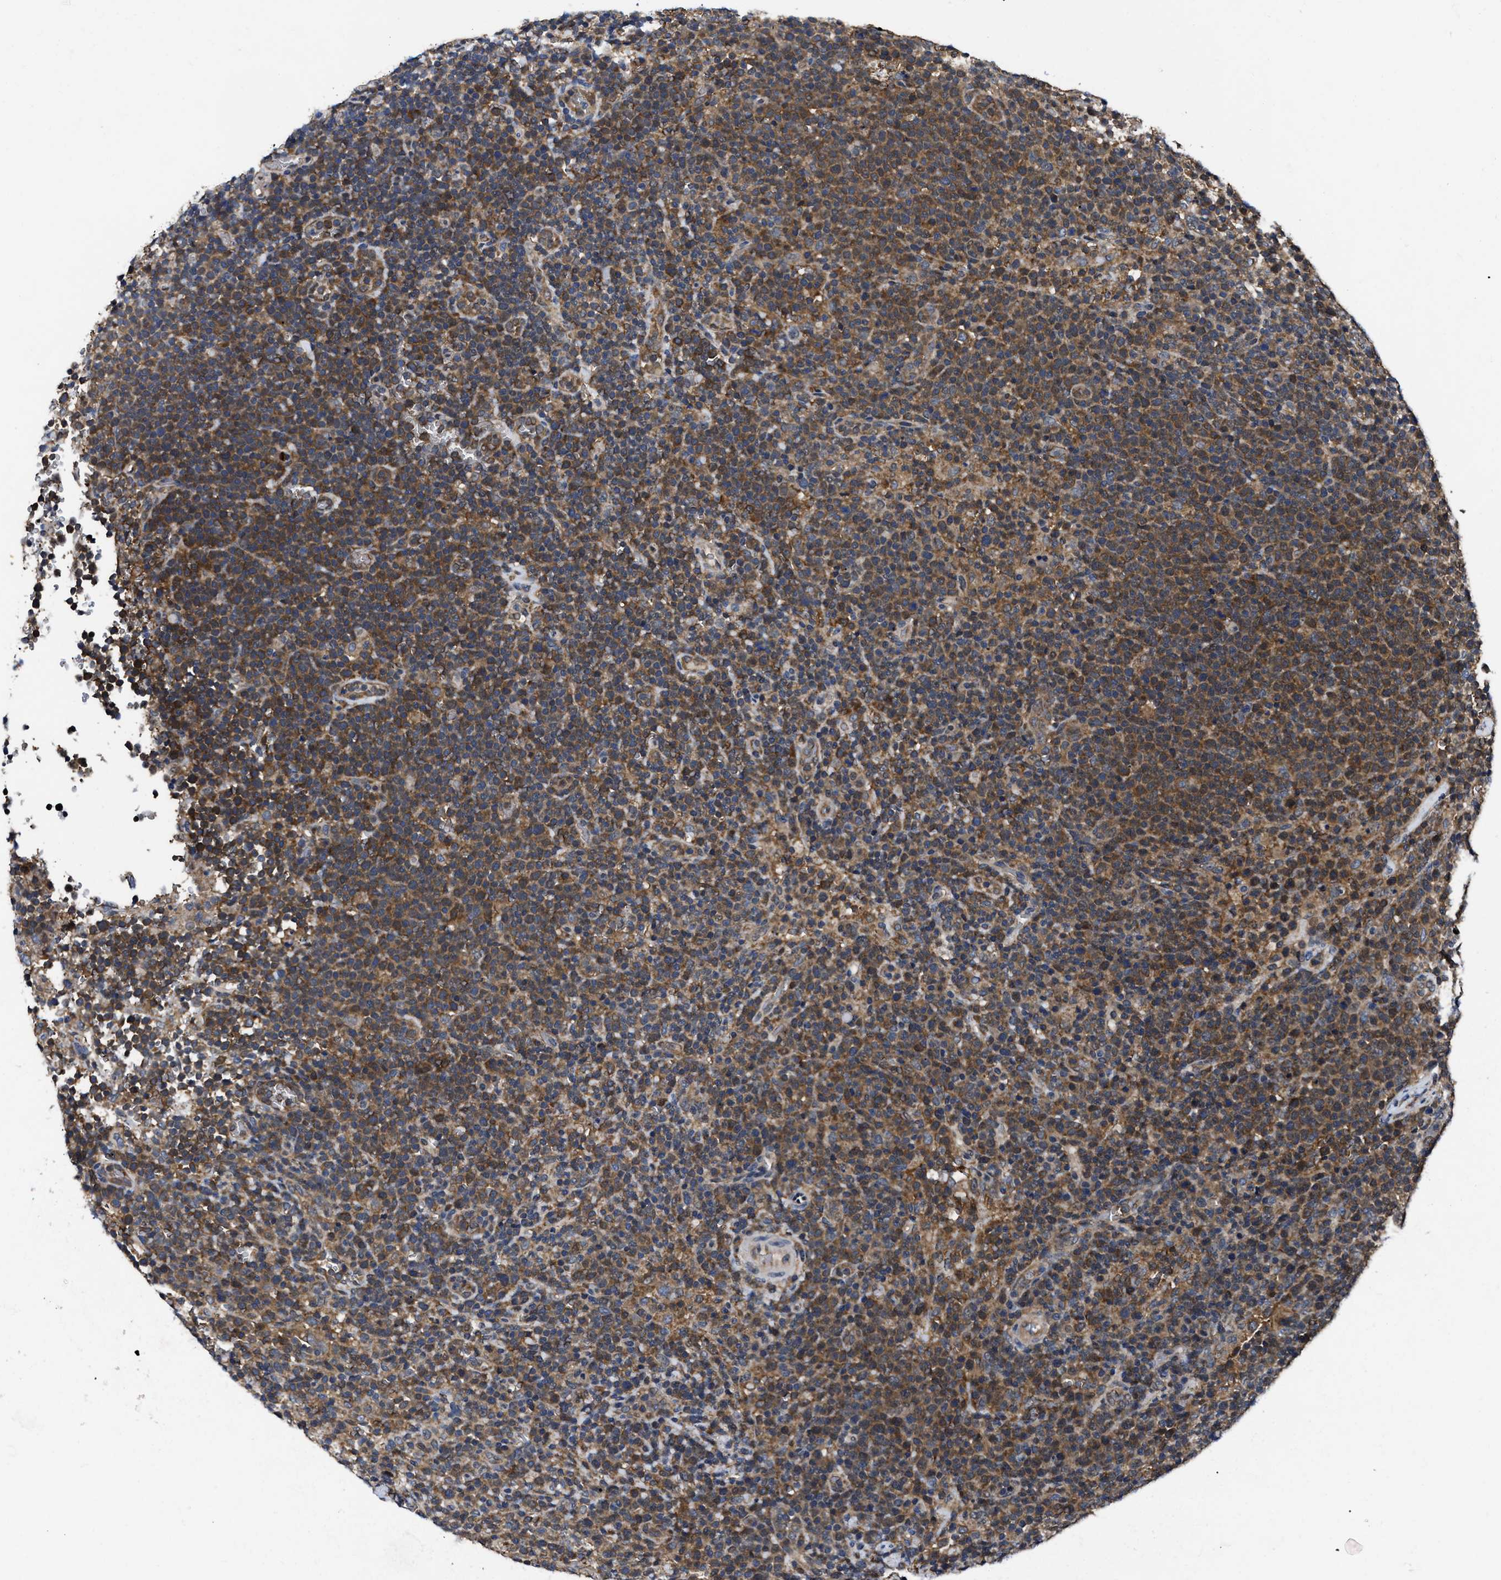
{"staining": {"intensity": "moderate", "quantity": ">75%", "location": "cytoplasmic/membranous"}, "tissue": "lymphoma", "cell_type": "Tumor cells", "image_type": "cancer", "snomed": [{"axis": "morphology", "description": "Malignant lymphoma, non-Hodgkin's type, High grade"}, {"axis": "topography", "description": "Lymph node"}], "caption": "Immunohistochemistry staining of high-grade malignant lymphoma, non-Hodgkin's type, which displays medium levels of moderate cytoplasmic/membranous expression in approximately >75% of tumor cells indicating moderate cytoplasmic/membranous protein expression. The staining was performed using DAB (brown) for protein detection and nuclei were counterstained in hematoxylin (blue).", "gene": "GET4", "patient": {"sex": "male", "age": 61}}